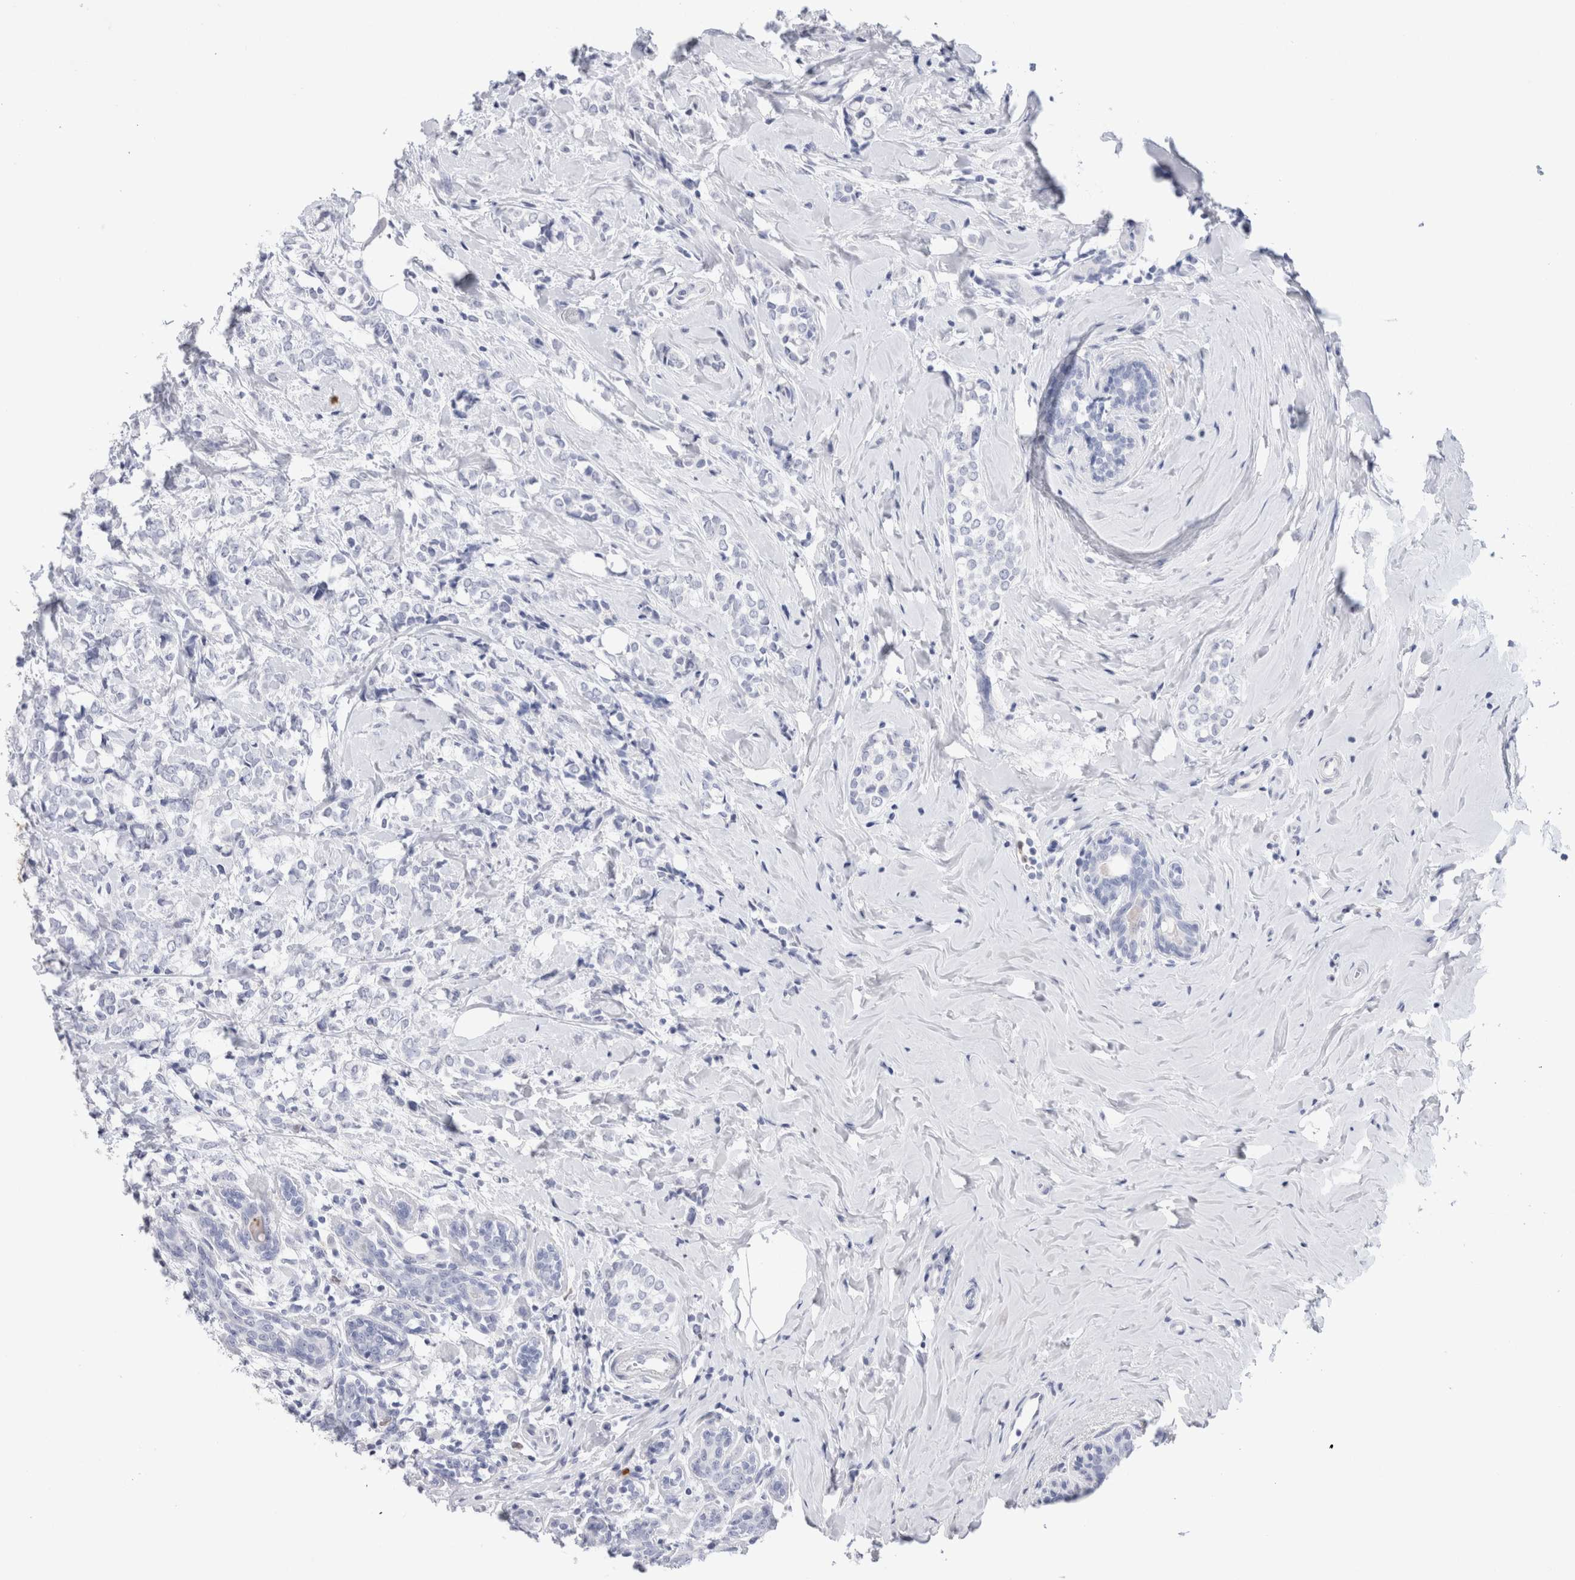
{"staining": {"intensity": "negative", "quantity": "none", "location": "none"}, "tissue": "breast cancer", "cell_type": "Tumor cells", "image_type": "cancer", "snomed": [{"axis": "morphology", "description": "Normal tissue, NOS"}, {"axis": "morphology", "description": "Lobular carcinoma"}, {"axis": "topography", "description": "Breast"}], "caption": "This image is of breast lobular carcinoma stained with IHC to label a protein in brown with the nuclei are counter-stained blue. There is no staining in tumor cells. Nuclei are stained in blue.", "gene": "SLC10A5", "patient": {"sex": "female", "age": 47}}